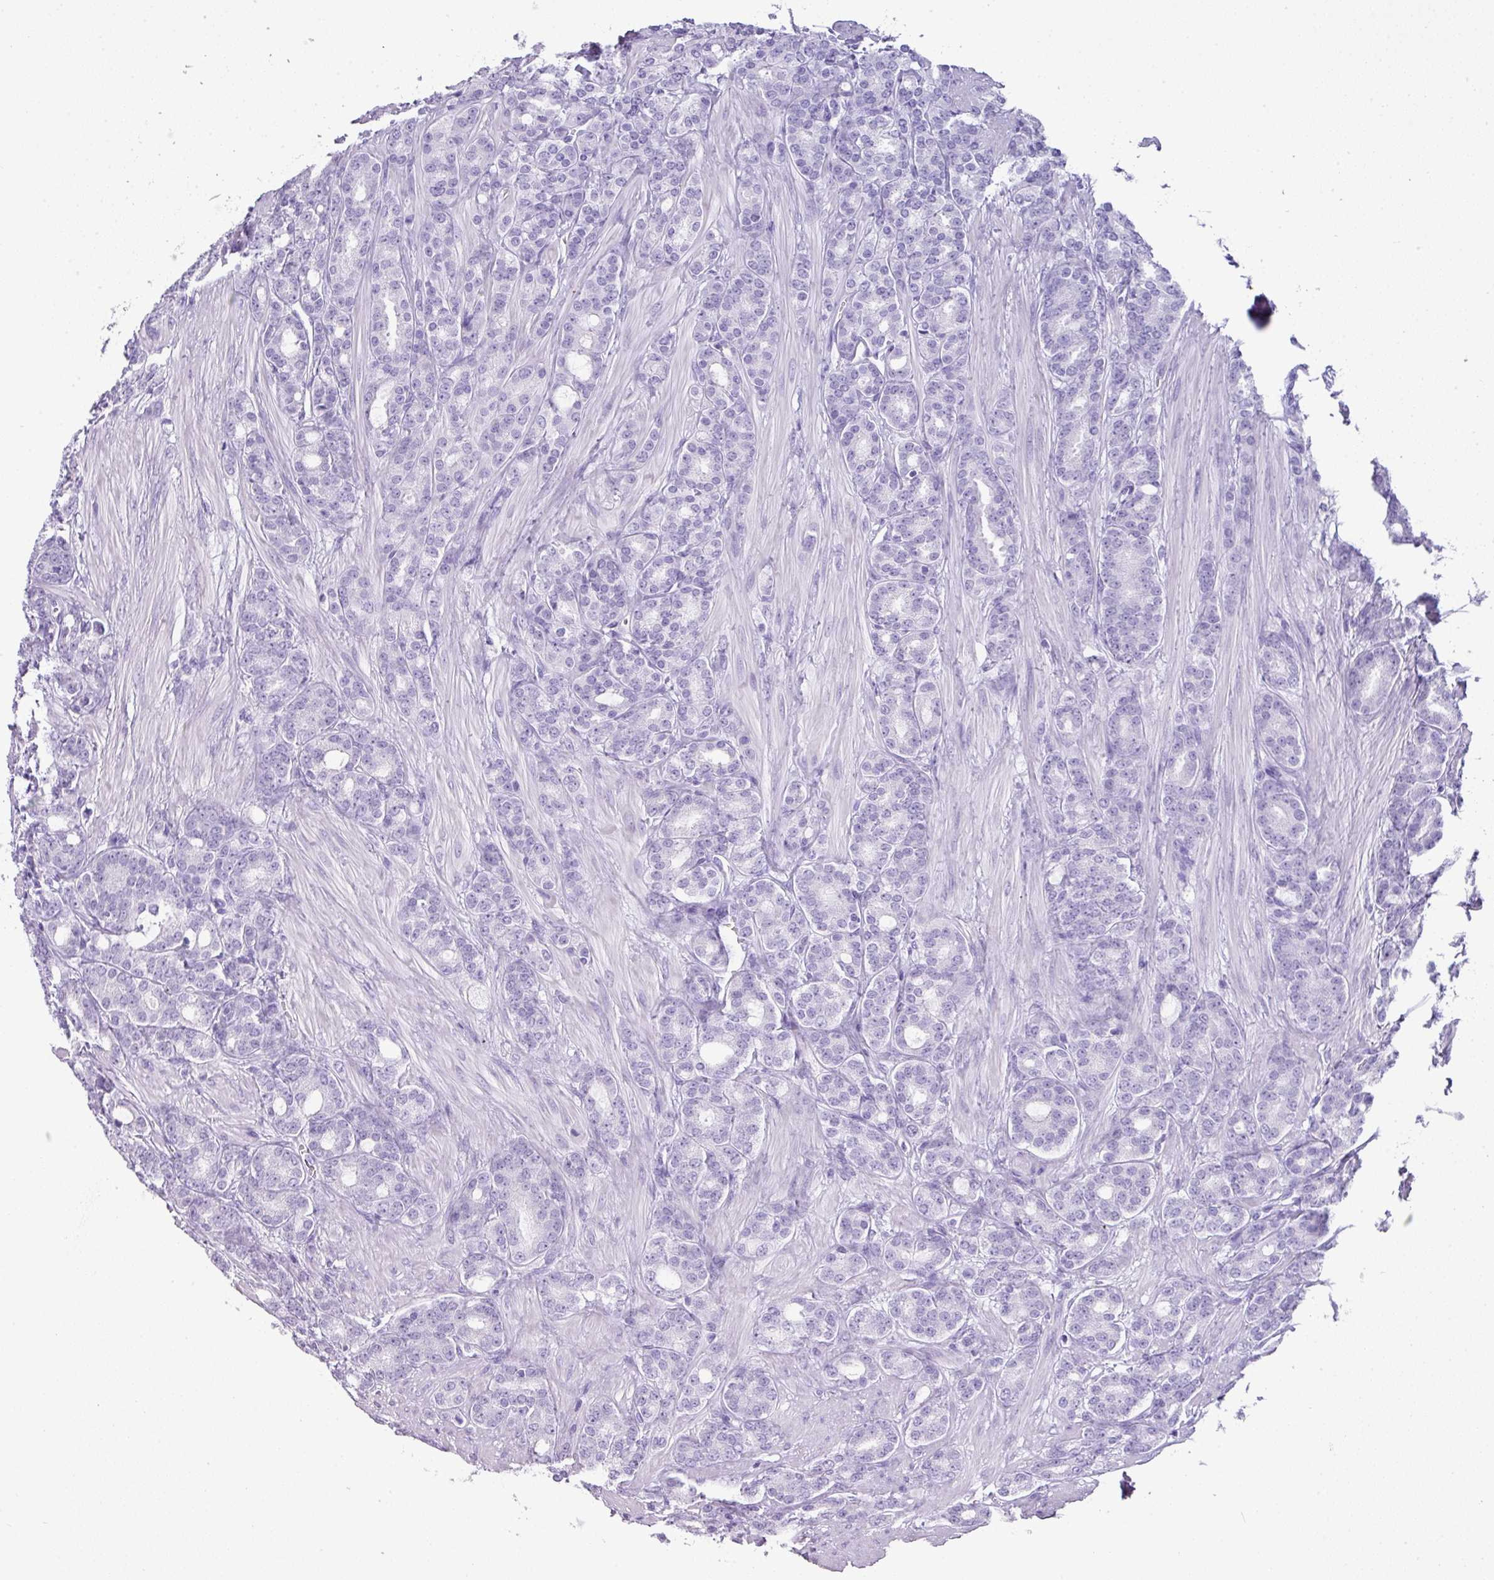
{"staining": {"intensity": "negative", "quantity": "none", "location": "none"}, "tissue": "prostate cancer", "cell_type": "Tumor cells", "image_type": "cancer", "snomed": [{"axis": "morphology", "description": "Adenocarcinoma, High grade"}, {"axis": "topography", "description": "Prostate"}], "caption": "Histopathology image shows no protein staining in tumor cells of prostate cancer (high-grade adenocarcinoma) tissue.", "gene": "TNP1", "patient": {"sex": "male", "age": 62}}